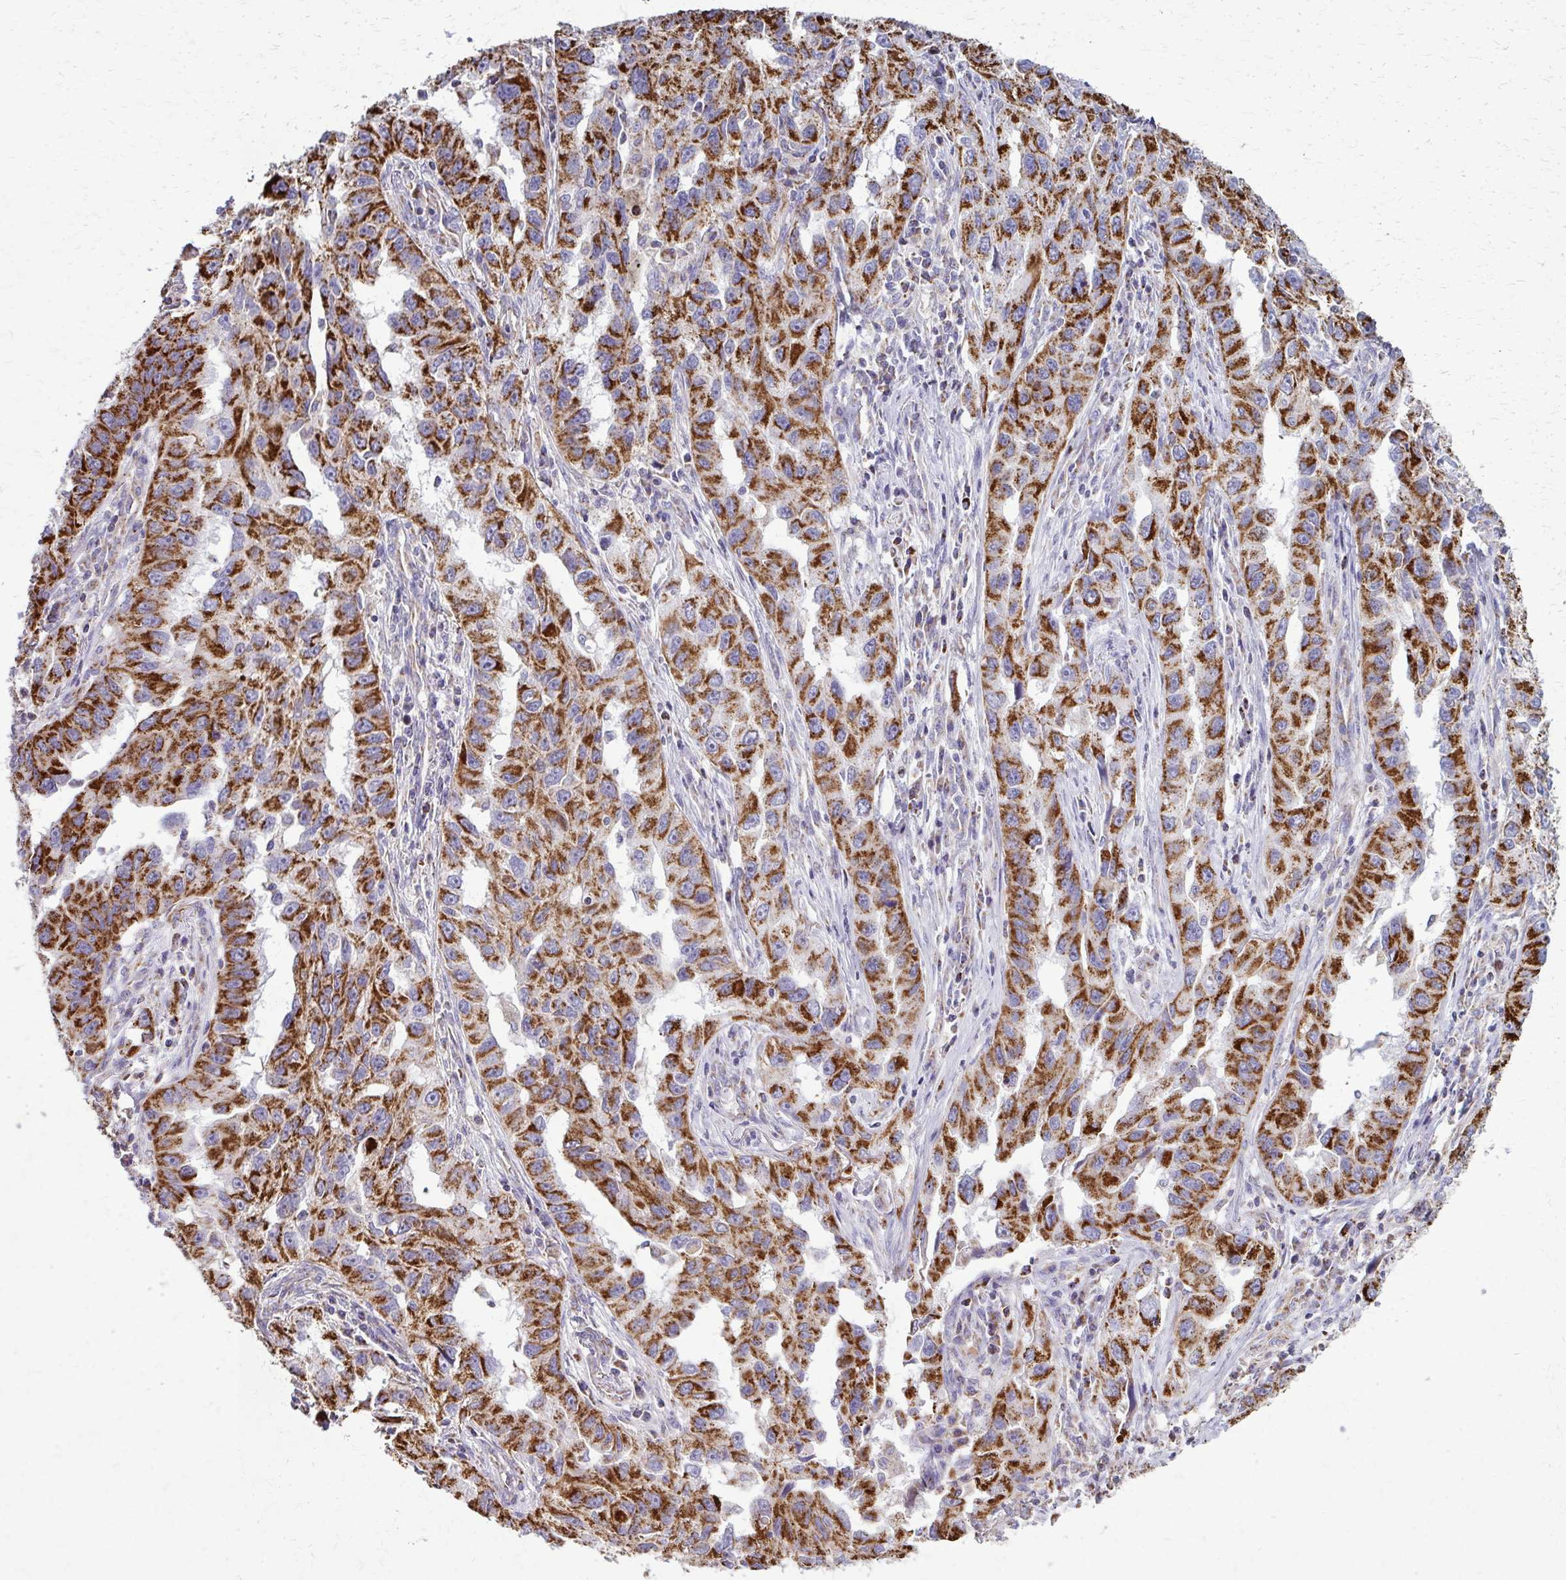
{"staining": {"intensity": "strong", "quantity": ">75%", "location": "cytoplasmic/membranous"}, "tissue": "lung cancer", "cell_type": "Tumor cells", "image_type": "cancer", "snomed": [{"axis": "morphology", "description": "Adenocarcinoma, NOS"}, {"axis": "topography", "description": "Lung"}], "caption": "Lung cancer (adenocarcinoma) stained with a brown dye exhibits strong cytoplasmic/membranous positive expression in approximately >75% of tumor cells.", "gene": "TVP23A", "patient": {"sex": "female", "age": 73}}